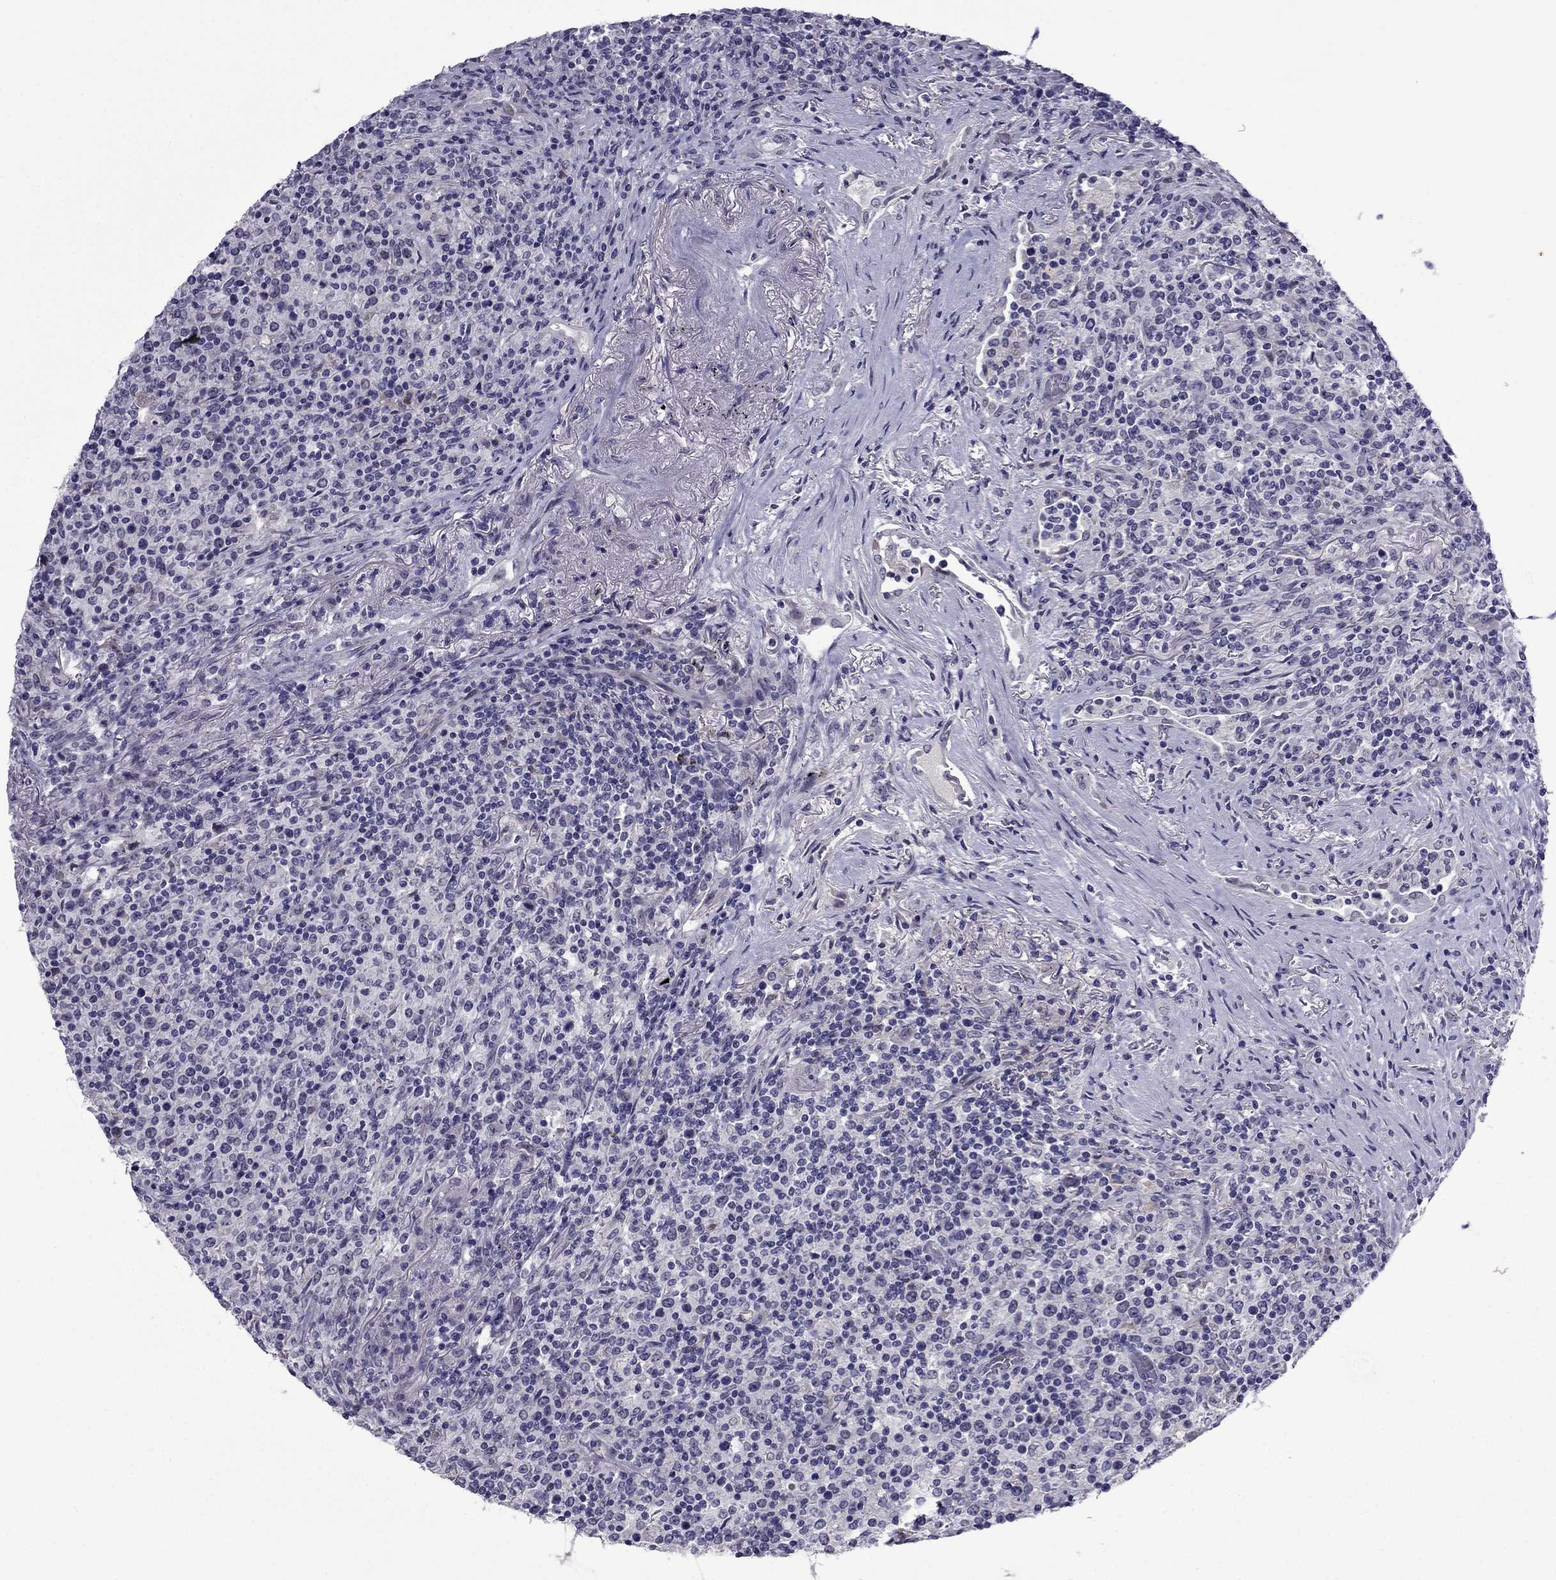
{"staining": {"intensity": "negative", "quantity": "none", "location": "none"}, "tissue": "lymphoma", "cell_type": "Tumor cells", "image_type": "cancer", "snomed": [{"axis": "morphology", "description": "Malignant lymphoma, non-Hodgkin's type, High grade"}, {"axis": "topography", "description": "Lung"}], "caption": "Immunohistochemistry (IHC) micrograph of neoplastic tissue: human malignant lymphoma, non-Hodgkin's type (high-grade) stained with DAB exhibits no significant protein expression in tumor cells. (DAB IHC with hematoxylin counter stain).", "gene": "MYBPH", "patient": {"sex": "male", "age": 79}}